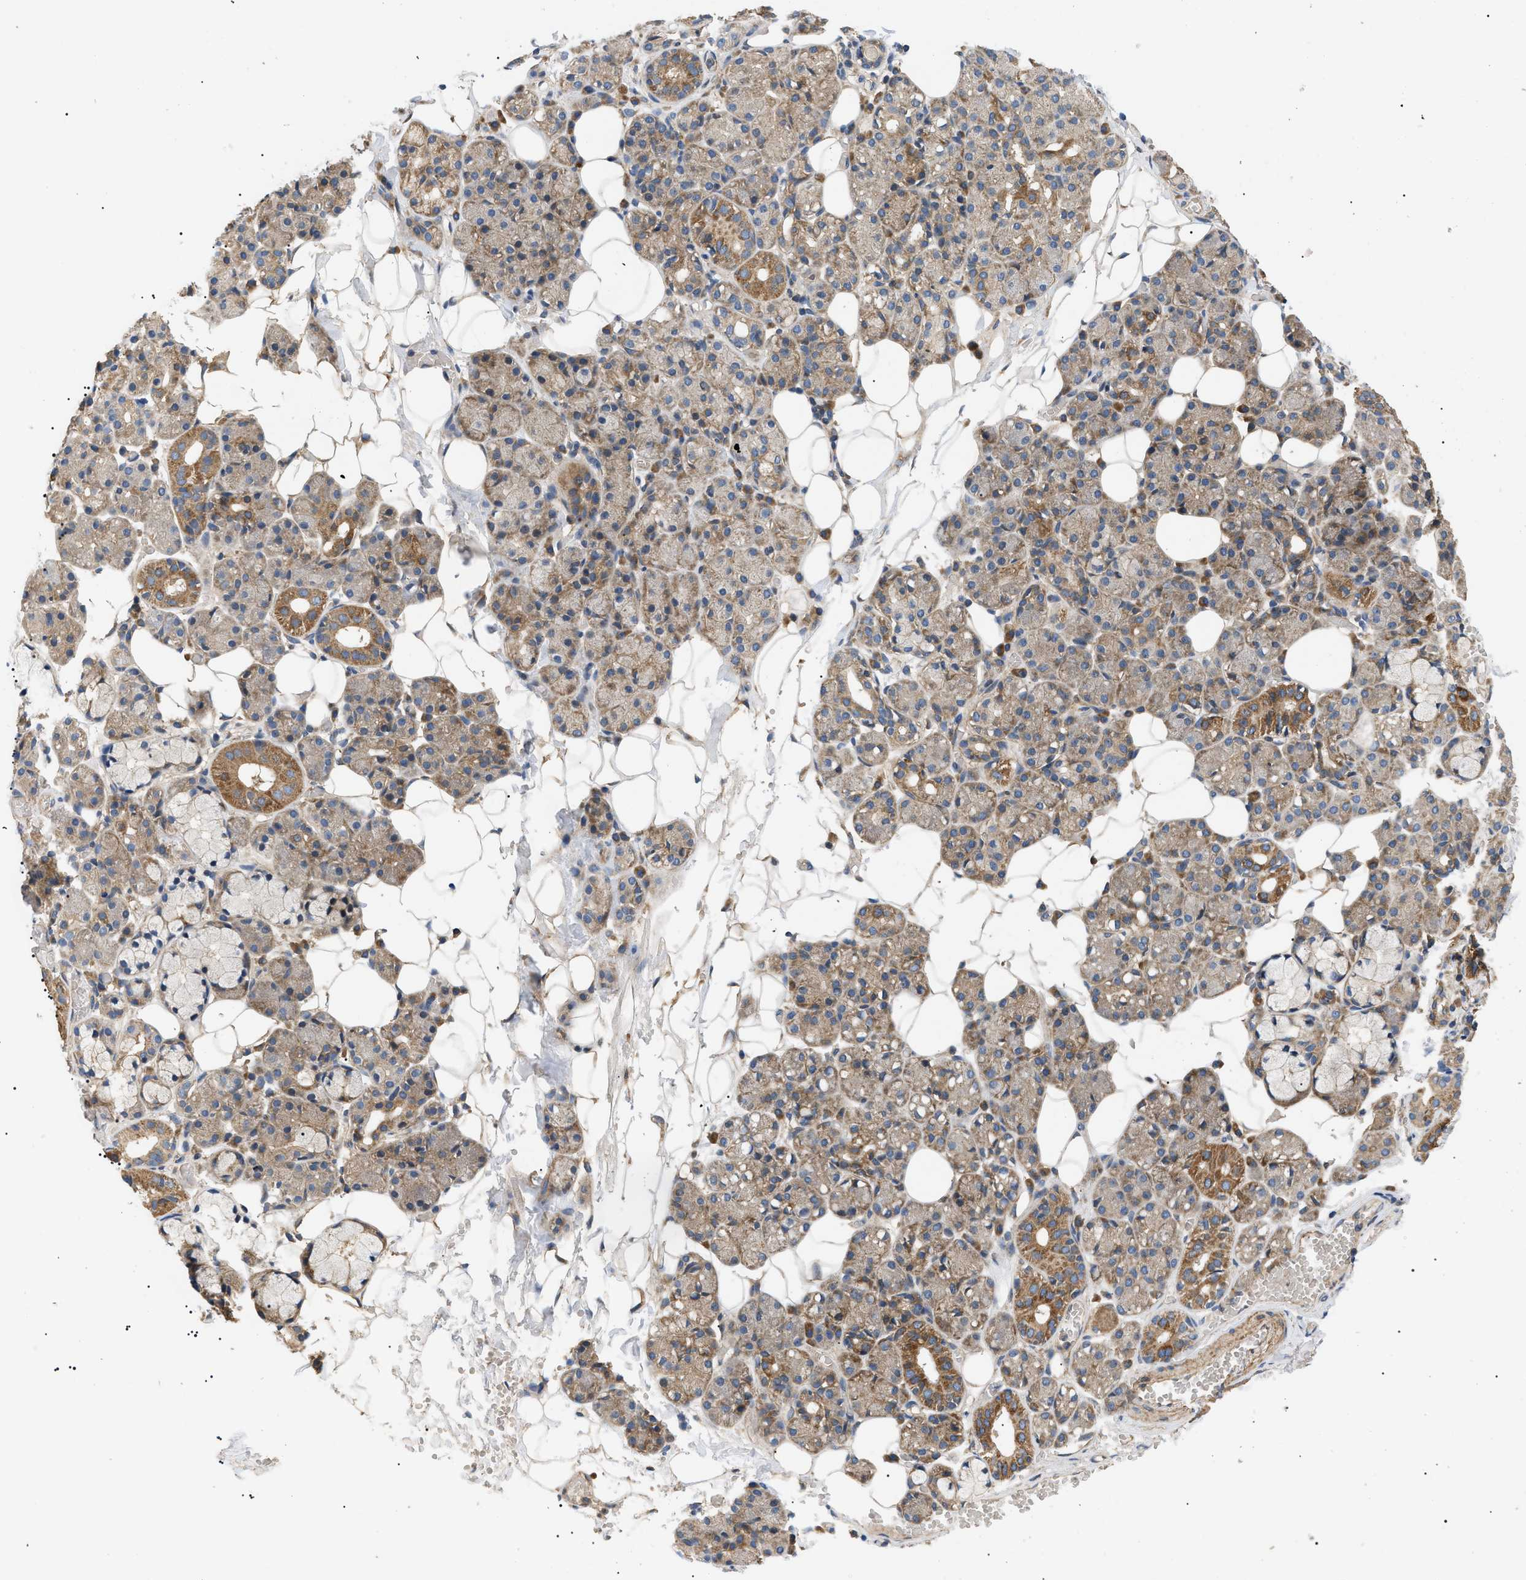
{"staining": {"intensity": "moderate", "quantity": ">75%", "location": "cytoplasmic/membranous"}, "tissue": "salivary gland", "cell_type": "Glandular cells", "image_type": "normal", "snomed": [{"axis": "morphology", "description": "Normal tissue, NOS"}, {"axis": "topography", "description": "Salivary gland"}], "caption": "IHC histopathology image of unremarkable salivary gland: human salivary gland stained using immunohistochemistry (IHC) demonstrates medium levels of moderate protein expression localized specifically in the cytoplasmic/membranous of glandular cells, appearing as a cytoplasmic/membranous brown color.", "gene": "PPM1B", "patient": {"sex": "male", "age": 63}}